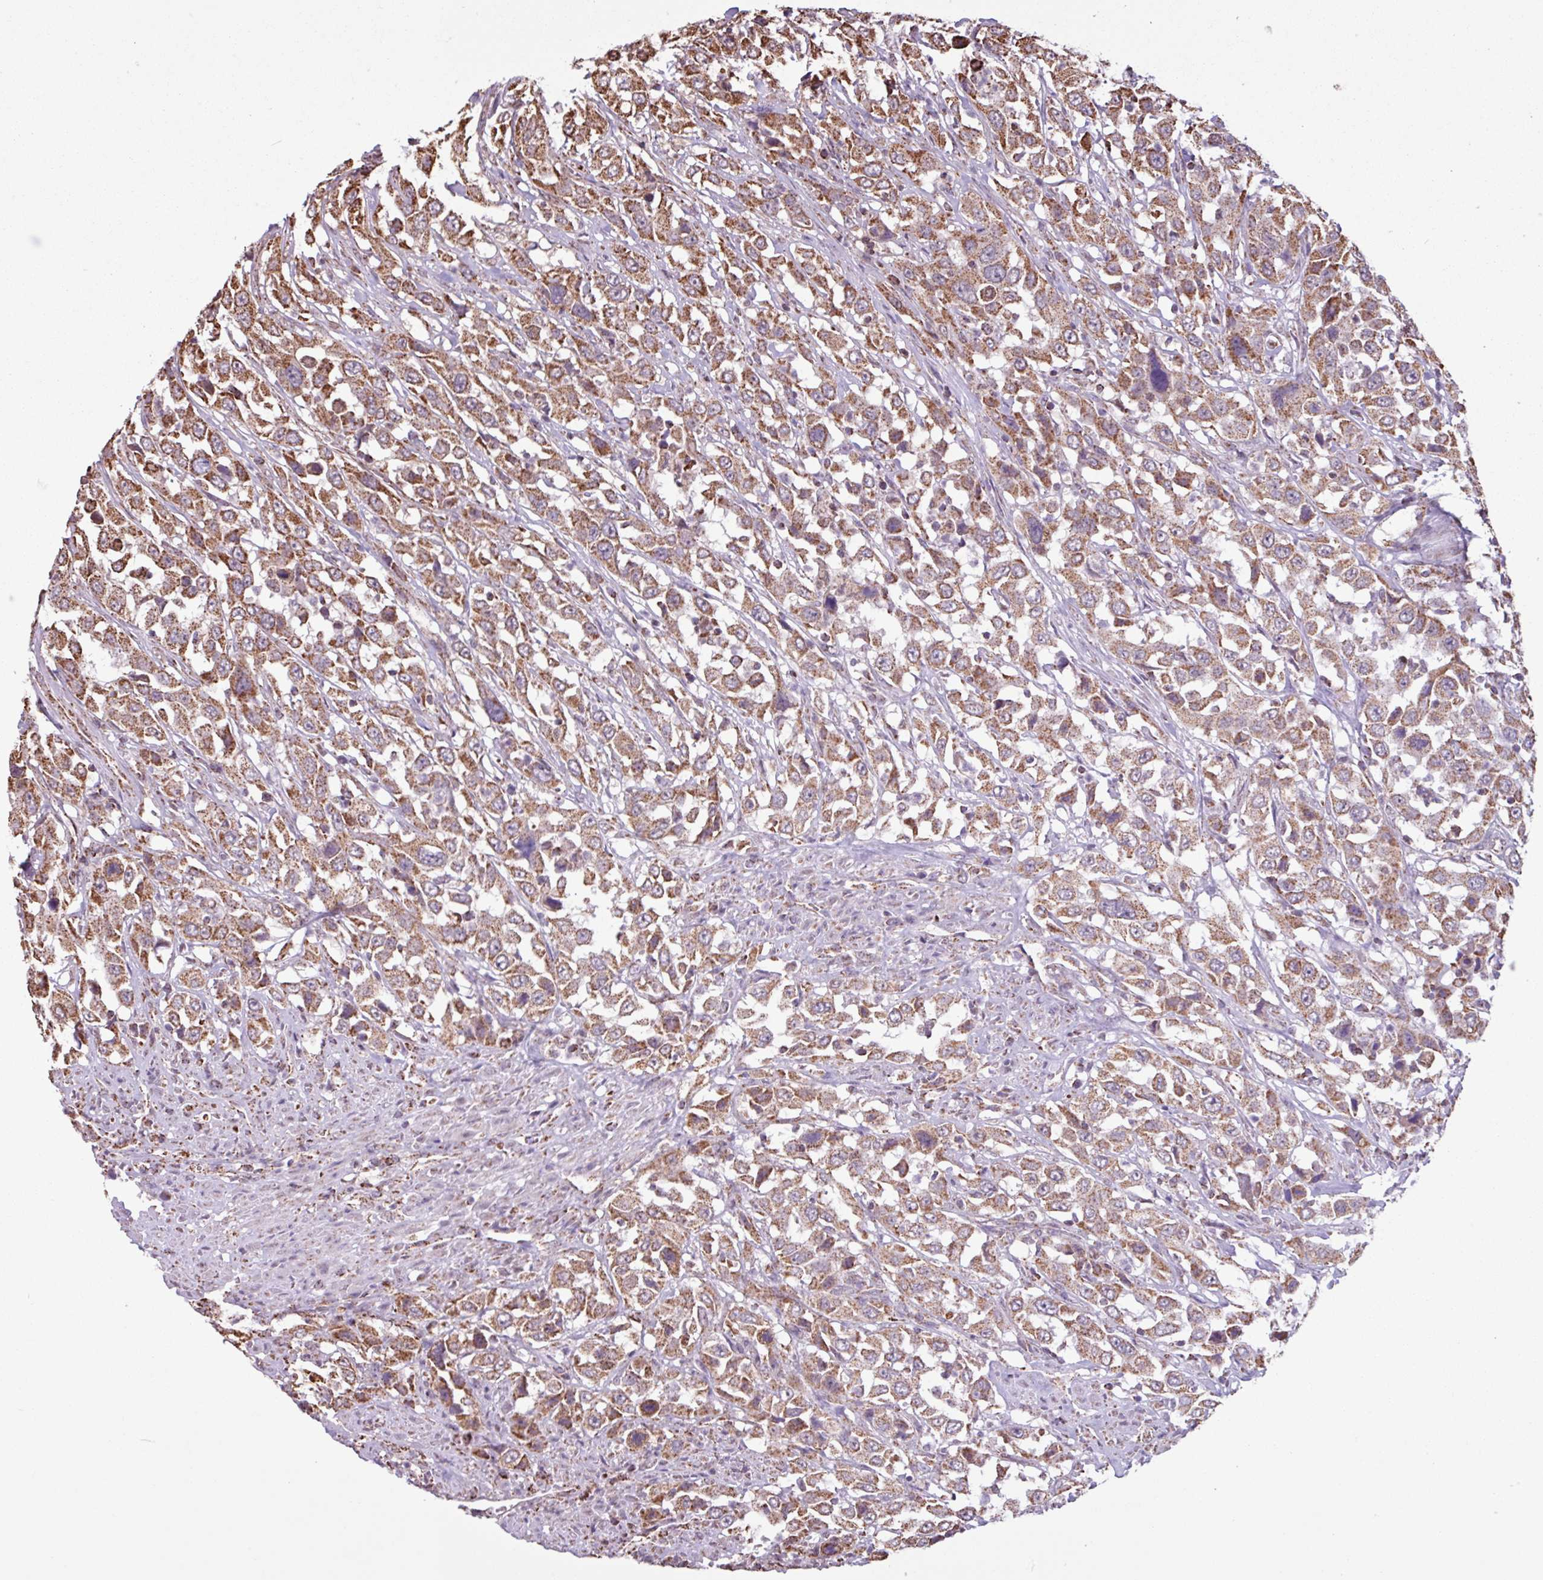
{"staining": {"intensity": "strong", "quantity": ">75%", "location": "cytoplasmic/membranous"}, "tissue": "urothelial cancer", "cell_type": "Tumor cells", "image_type": "cancer", "snomed": [{"axis": "morphology", "description": "Urothelial carcinoma, High grade"}, {"axis": "topography", "description": "Urinary bladder"}], "caption": "Immunohistochemical staining of human high-grade urothelial carcinoma displays high levels of strong cytoplasmic/membranous expression in approximately >75% of tumor cells.", "gene": "ALG8", "patient": {"sex": "male", "age": 61}}